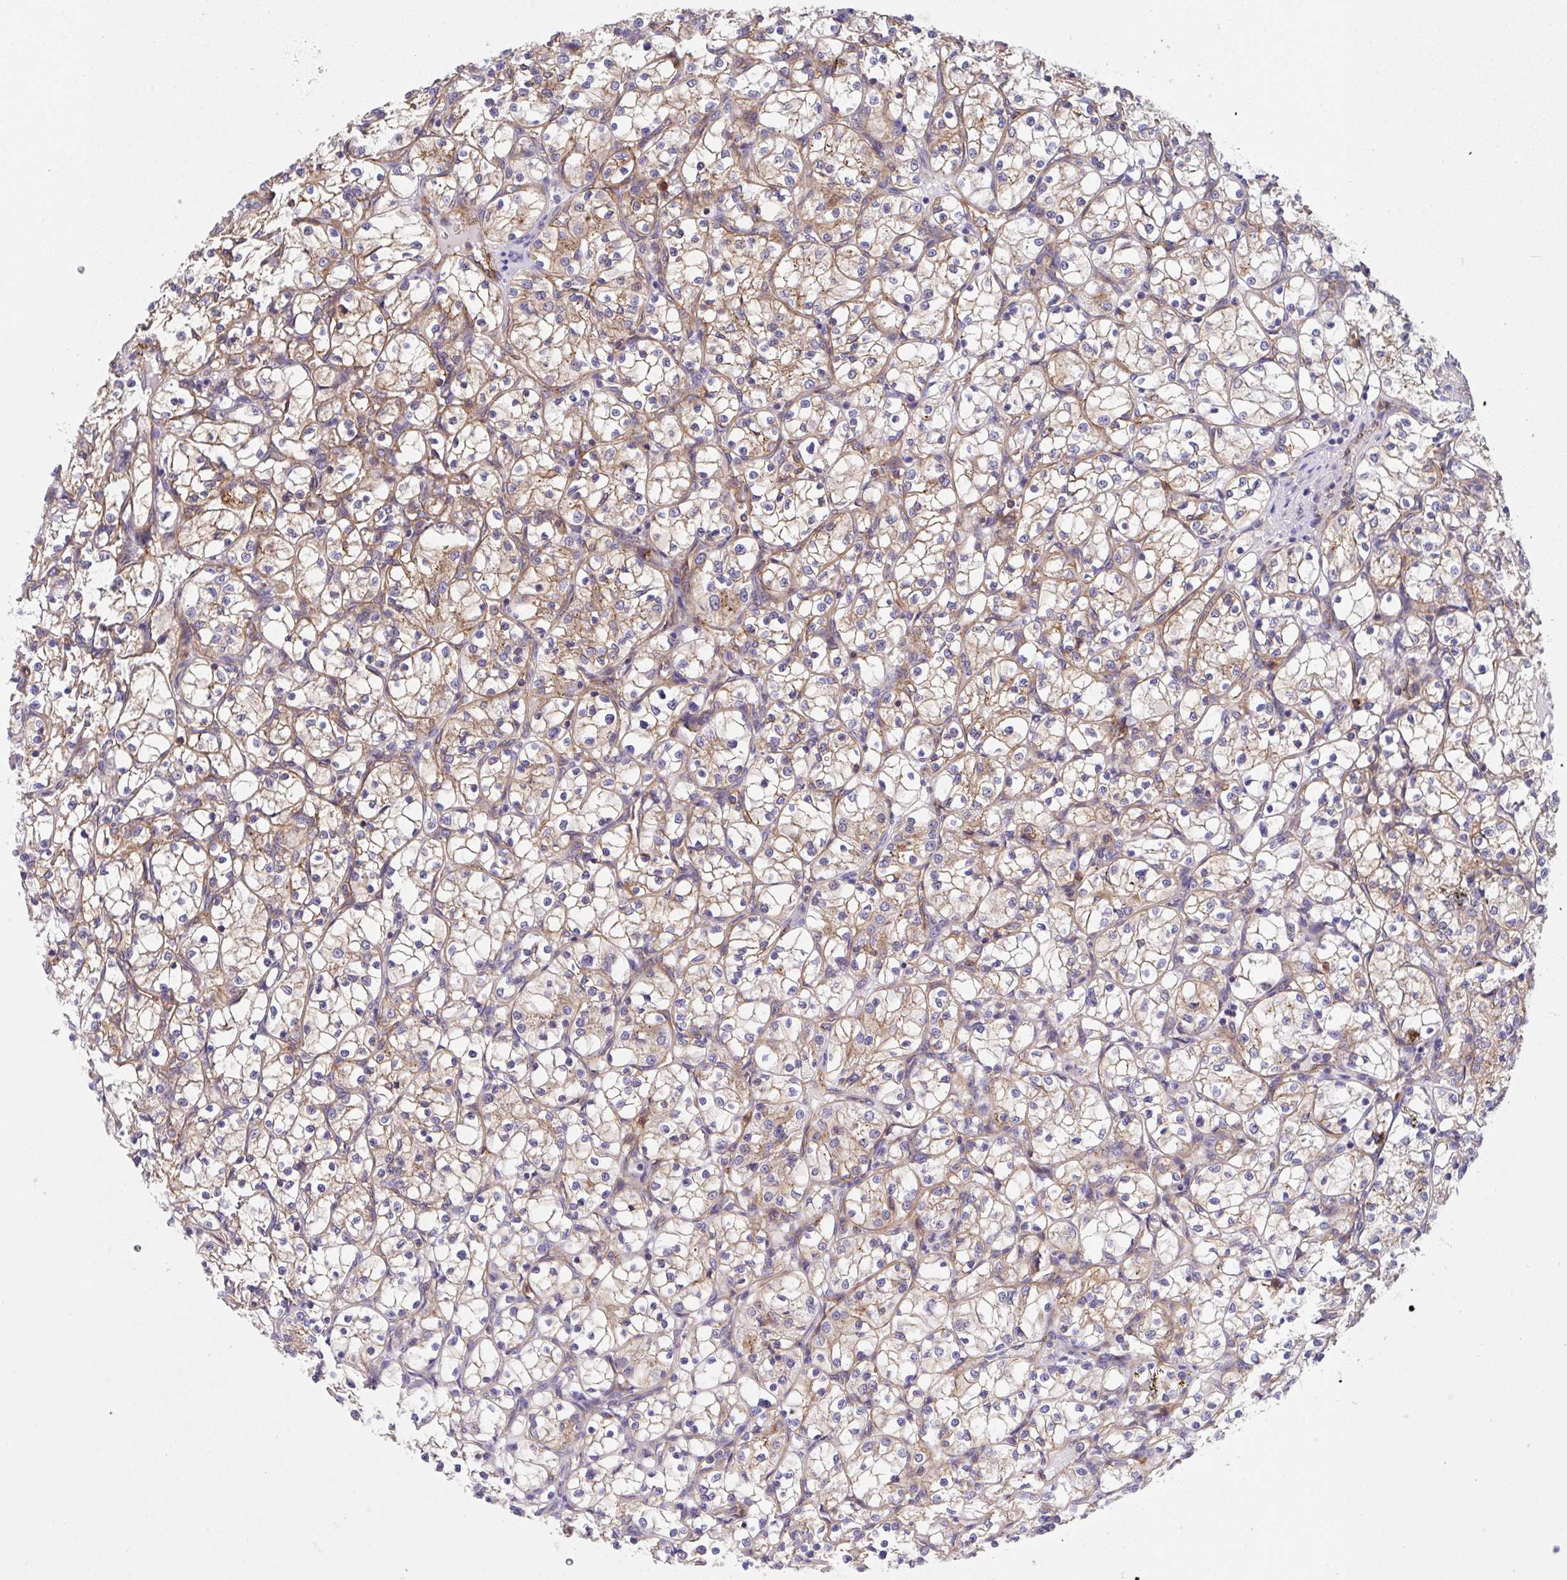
{"staining": {"intensity": "moderate", "quantity": "25%-75%", "location": "cytoplasmic/membranous"}, "tissue": "renal cancer", "cell_type": "Tumor cells", "image_type": "cancer", "snomed": [{"axis": "morphology", "description": "Adenocarcinoma, NOS"}, {"axis": "topography", "description": "Kidney"}], "caption": "Brown immunohistochemical staining in human adenocarcinoma (renal) displays moderate cytoplasmic/membranous expression in about 25%-75% of tumor cells.", "gene": "C4orf36", "patient": {"sex": "female", "age": 69}}